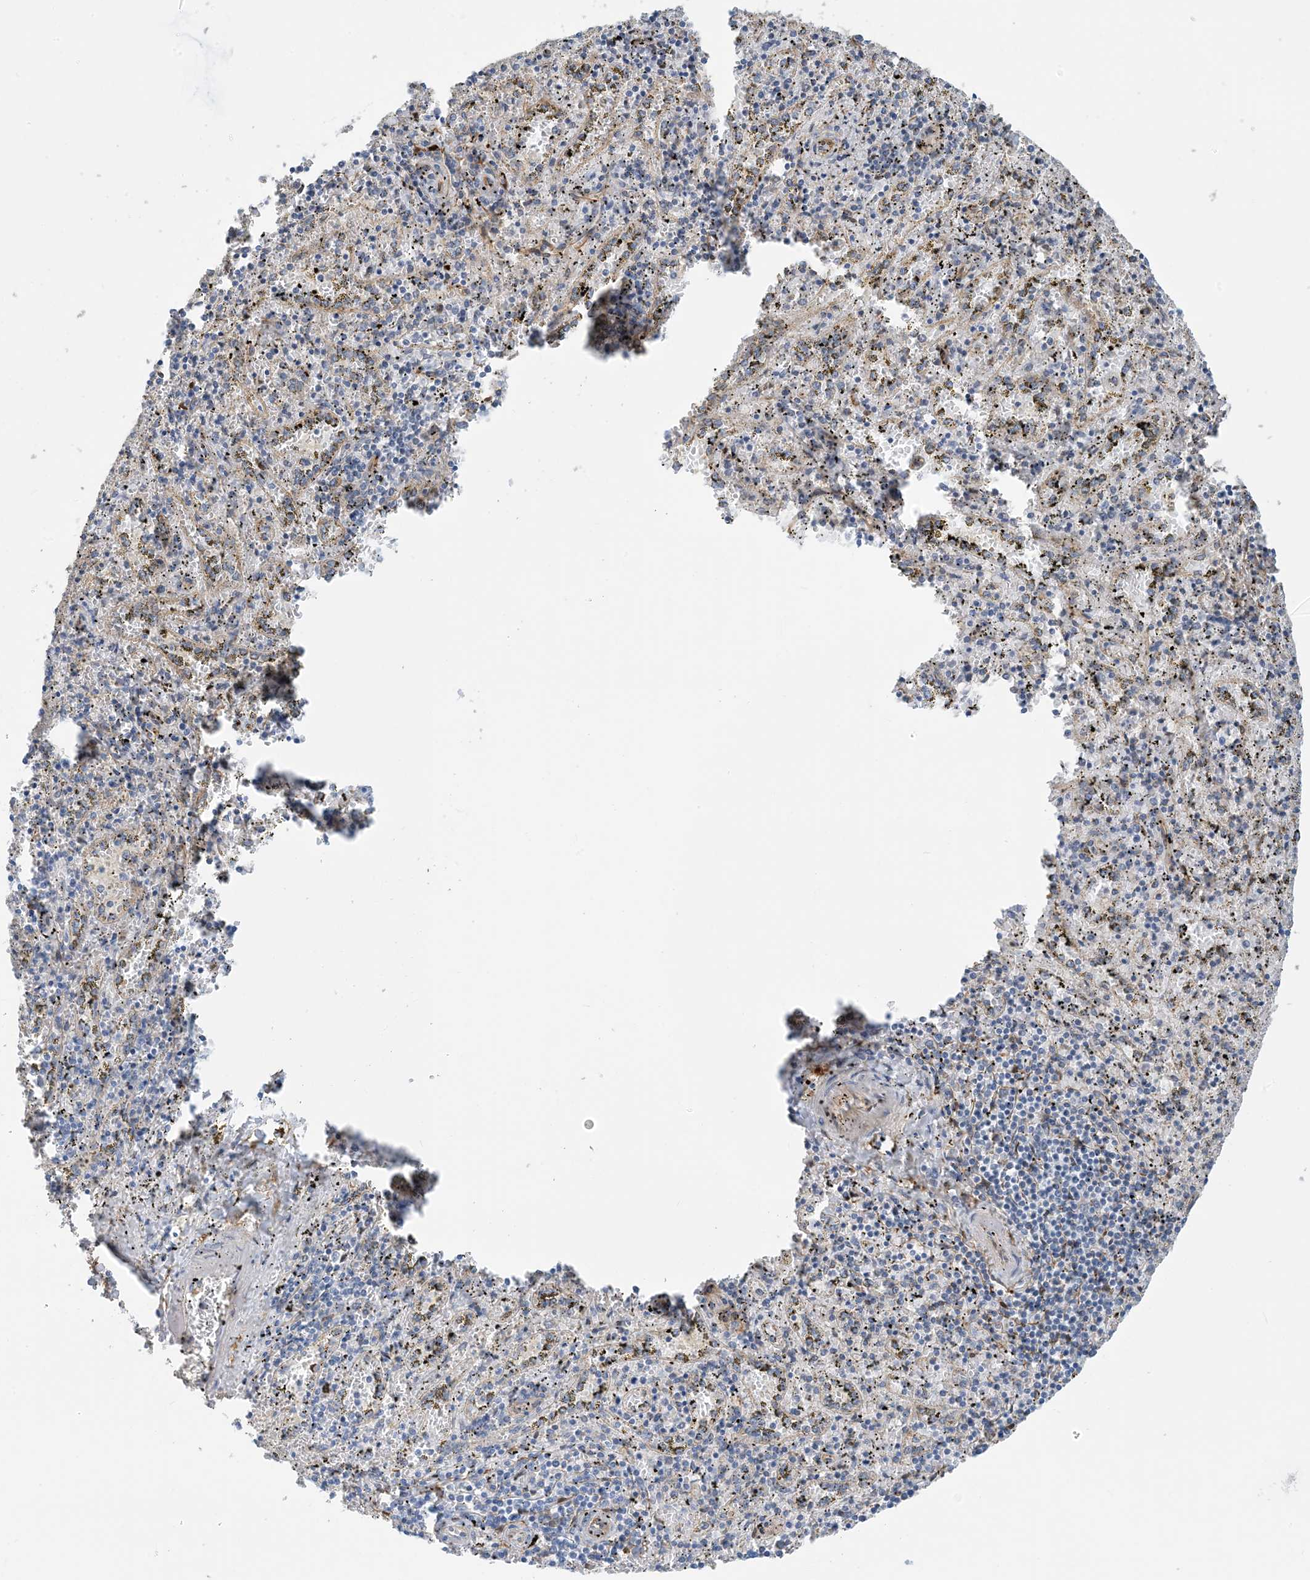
{"staining": {"intensity": "negative", "quantity": "none", "location": "none"}, "tissue": "spleen", "cell_type": "Cells in red pulp", "image_type": "normal", "snomed": [{"axis": "morphology", "description": "Normal tissue, NOS"}, {"axis": "topography", "description": "Spleen"}], "caption": "A high-resolution micrograph shows immunohistochemistry staining of unremarkable spleen, which demonstrates no significant staining in cells in red pulp. The staining was performed using DAB to visualize the protein expression in brown, while the nuclei were stained in blue with hematoxylin (Magnification: 20x).", "gene": "EIF2A", "patient": {"sex": "male", "age": 11}}